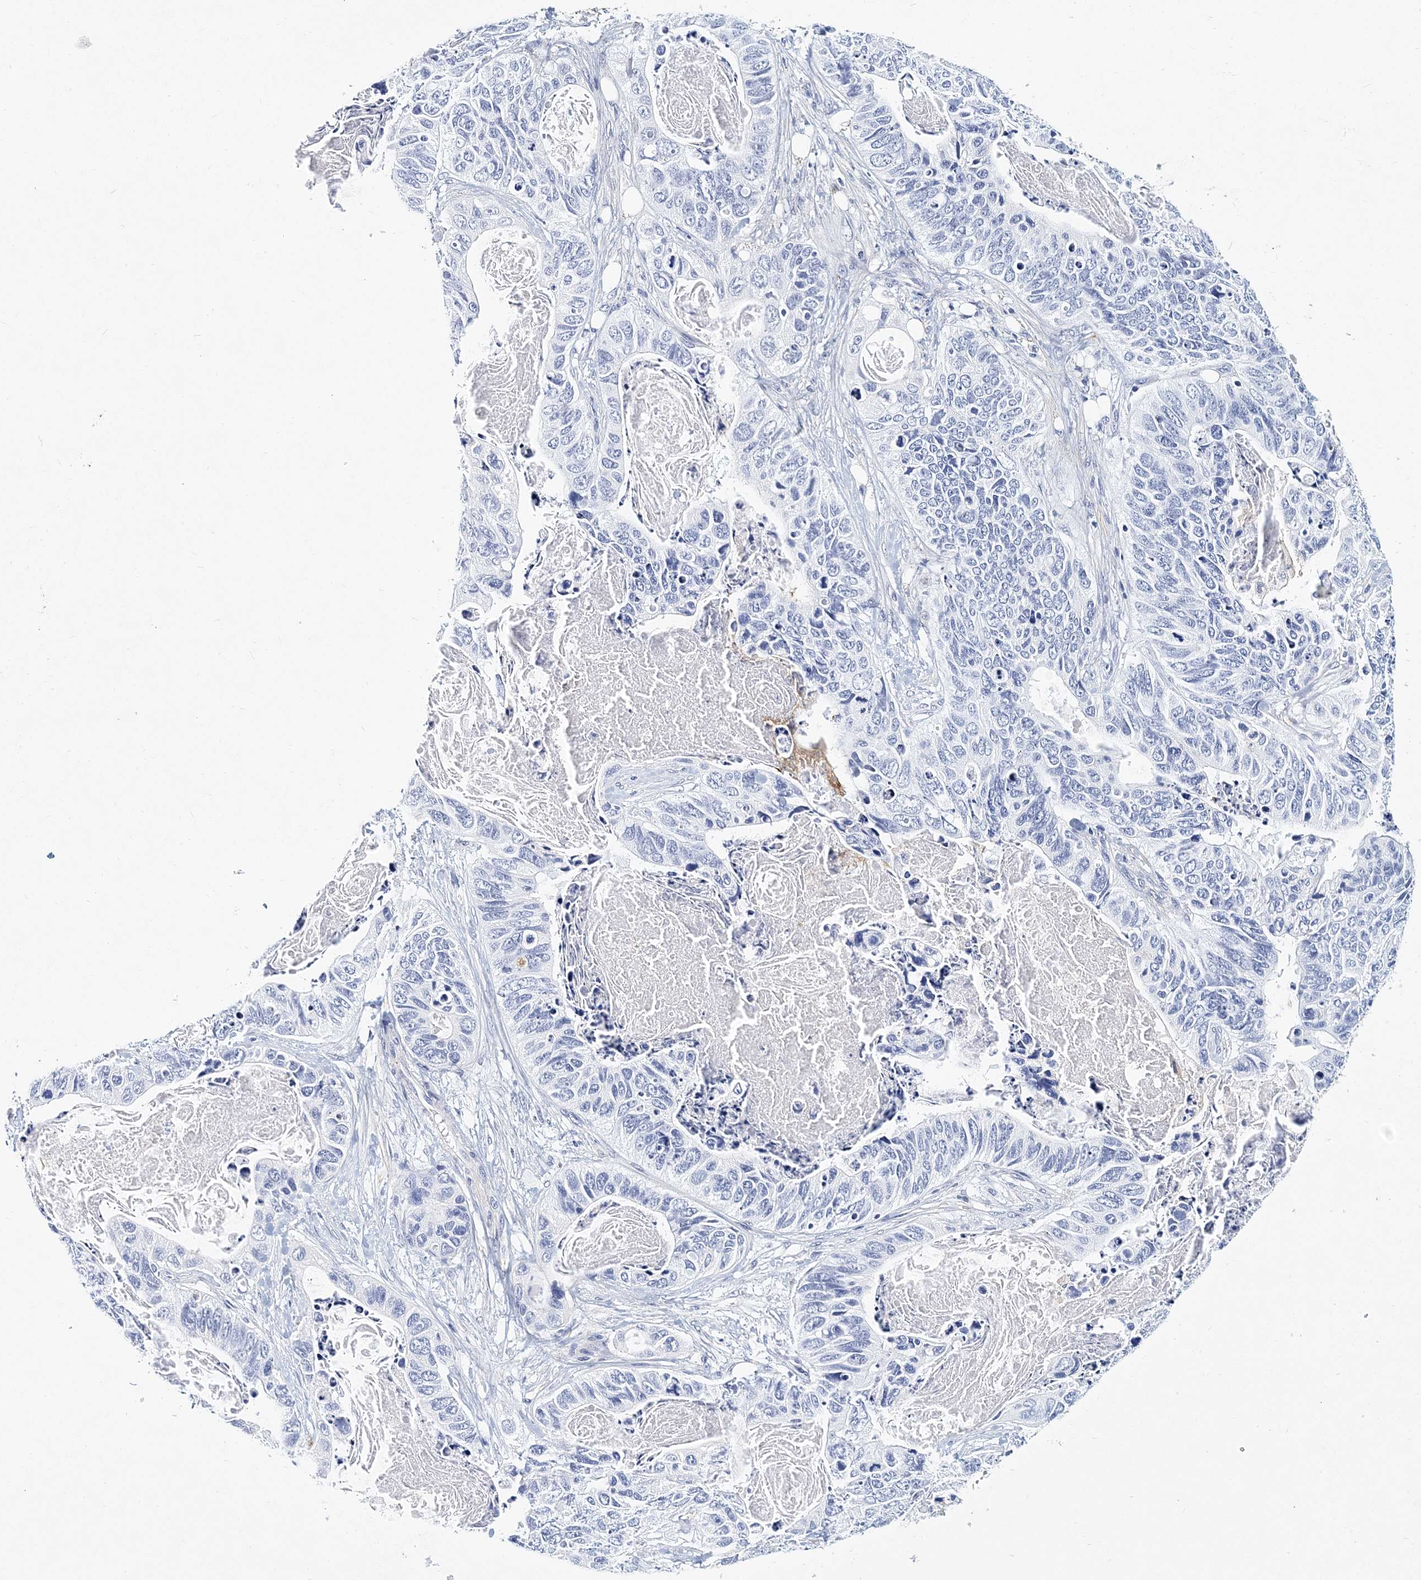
{"staining": {"intensity": "negative", "quantity": "none", "location": "none"}, "tissue": "stomach cancer", "cell_type": "Tumor cells", "image_type": "cancer", "snomed": [{"axis": "morphology", "description": "Adenocarcinoma, NOS"}, {"axis": "topography", "description": "Stomach"}], "caption": "The micrograph reveals no significant staining in tumor cells of stomach adenocarcinoma.", "gene": "ITGA2B", "patient": {"sex": "female", "age": 89}}